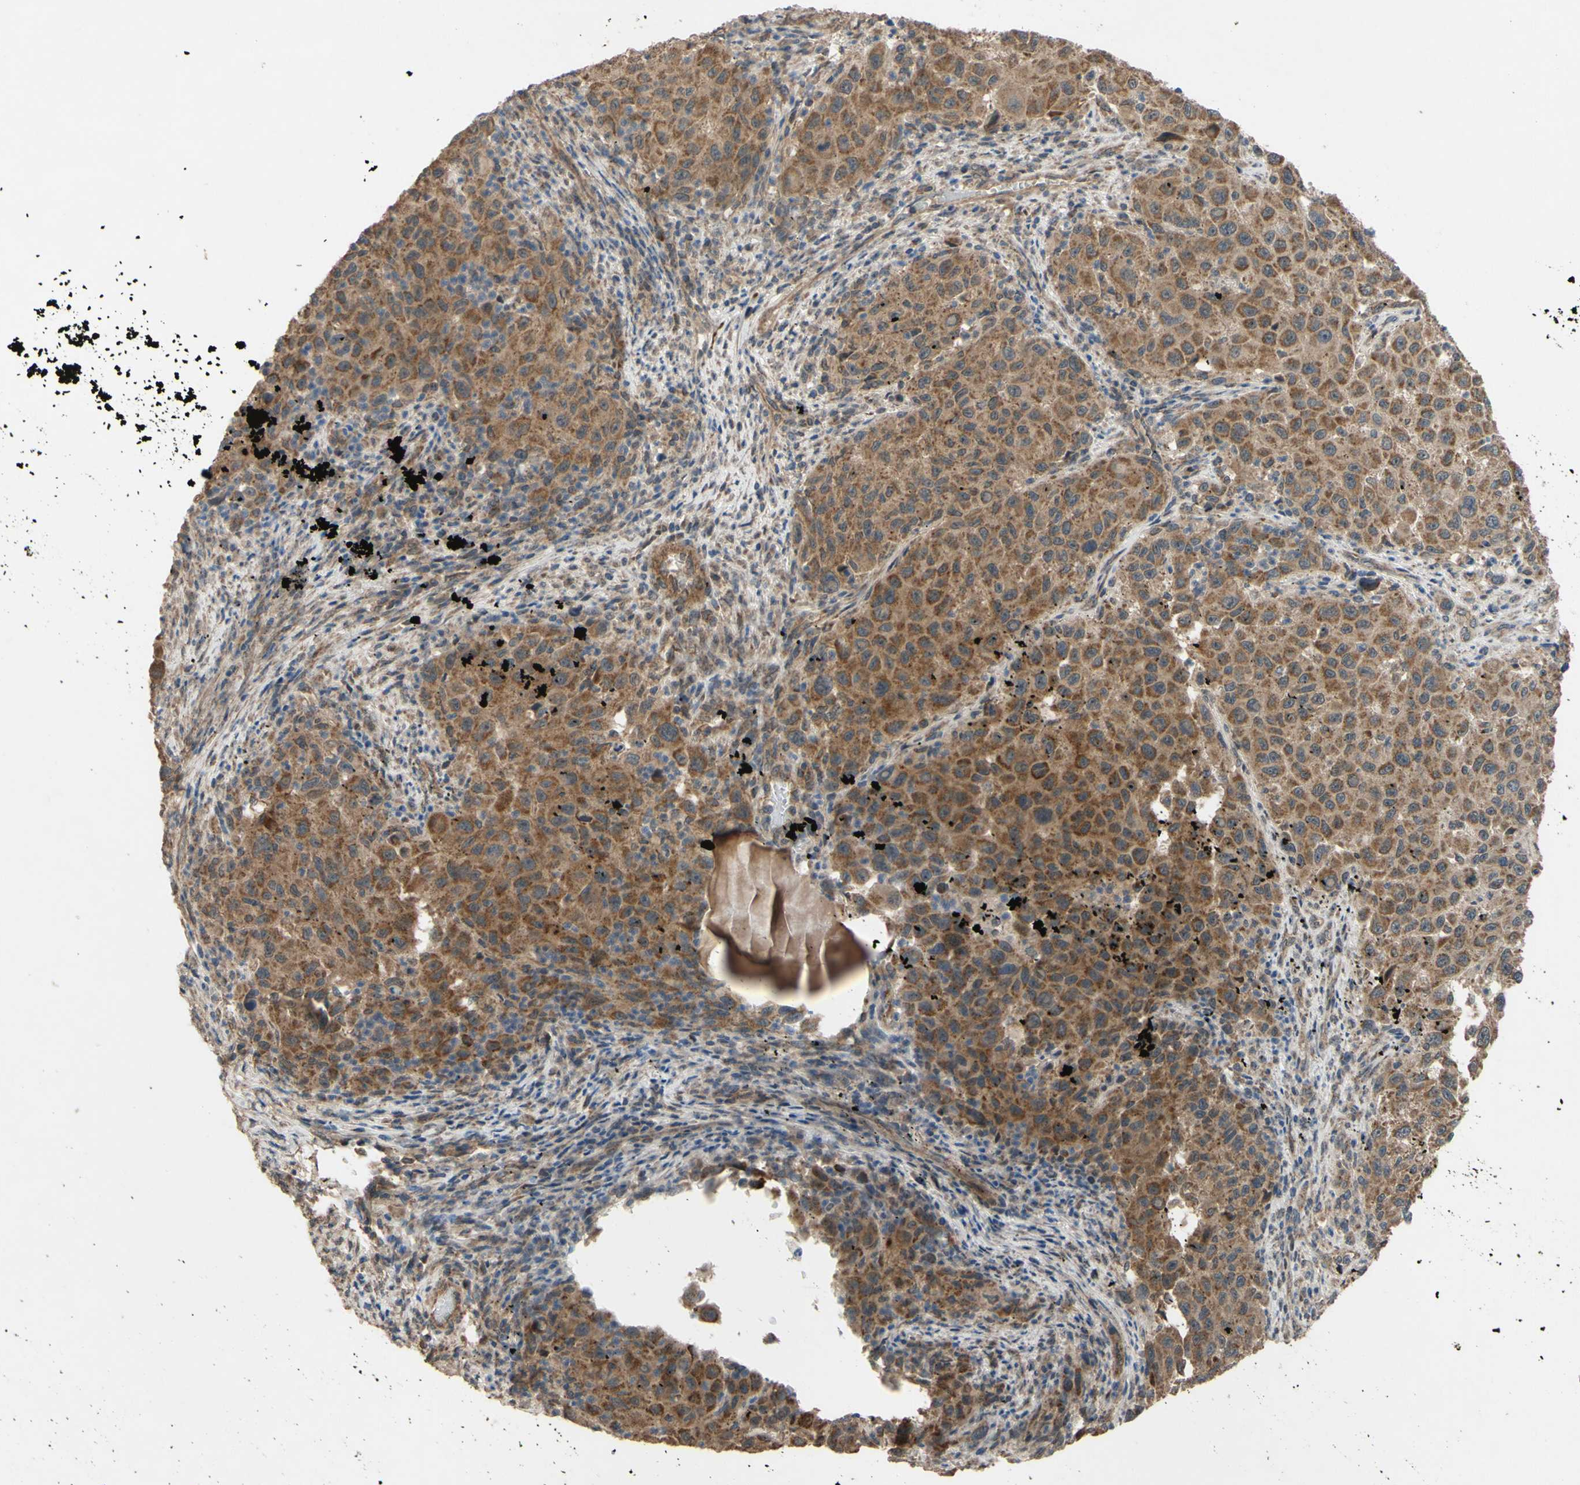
{"staining": {"intensity": "moderate", "quantity": ">75%", "location": "cytoplasmic/membranous"}, "tissue": "melanoma", "cell_type": "Tumor cells", "image_type": "cancer", "snomed": [{"axis": "morphology", "description": "Malignant melanoma, Metastatic site"}, {"axis": "topography", "description": "Lymph node"}], "caption": "This photomicrograph shows malignant melanoma (metastatic site) stained with immunohistochemistry to label a protein in brown. The cytoplasmic/membranous of tumor cells show moderate positivity for the protein. Nuclei are counter-stained blue.", "gene": "CD164", "patient": {"sex": "male", "age": 61}}